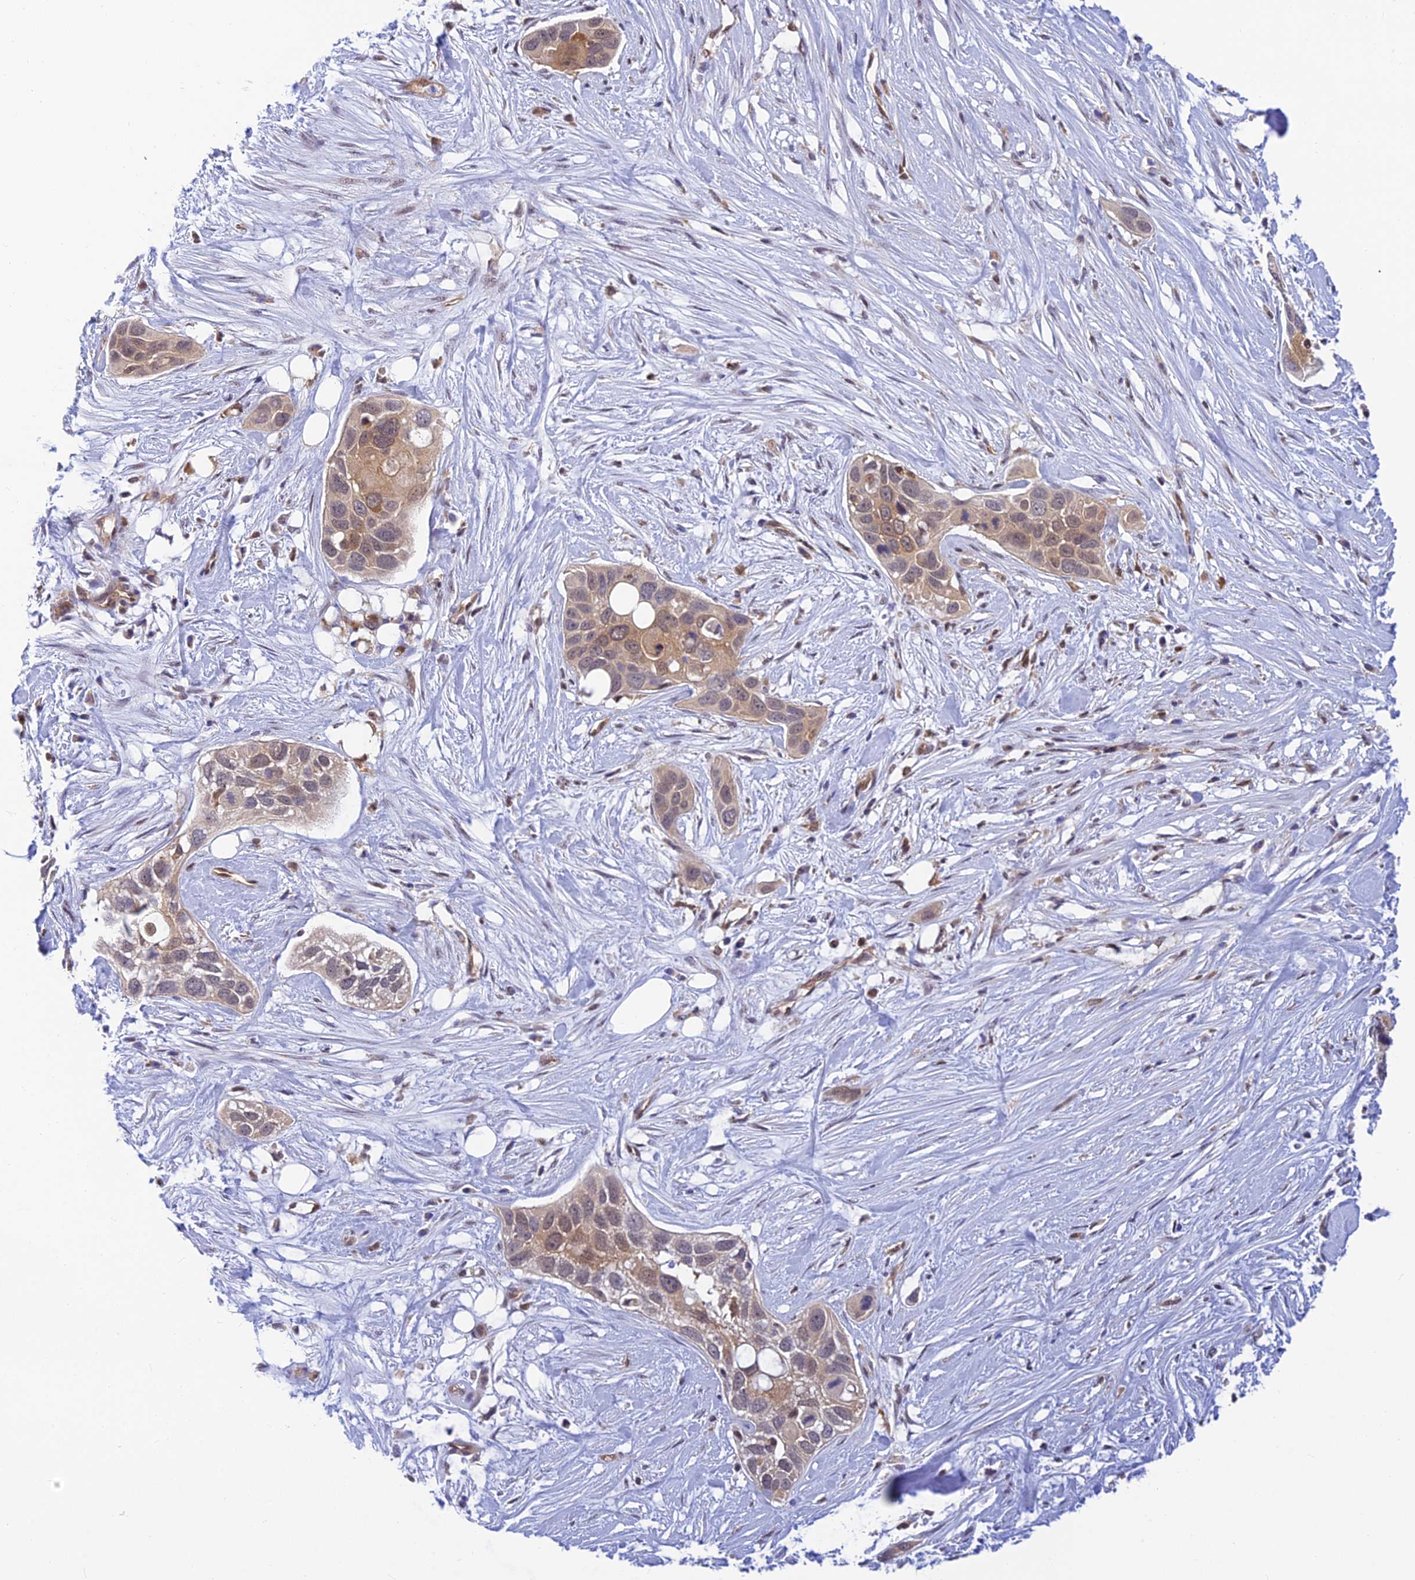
{"staining": {"intensity": "weak", "quantity": ">75%", "location": "cytoplasmic/membranous"}, "tissue": "pancreatic cancer", "cell_type": "Tumor cells", "image_type": "cancer", "snomed": [{"axis": "morphology", "description": "Adenocarcinoma, NOS"}, {"axis": "topography", "description": "Pancreas"}], "caption": "A brown stain shows weak cytoplasmic/membranous staining of a protein in human adenocarcinoma (pancreatic) tumor cells.", "gene": "LYSMD2", "patient": {"sex": "female", "age": 60}}